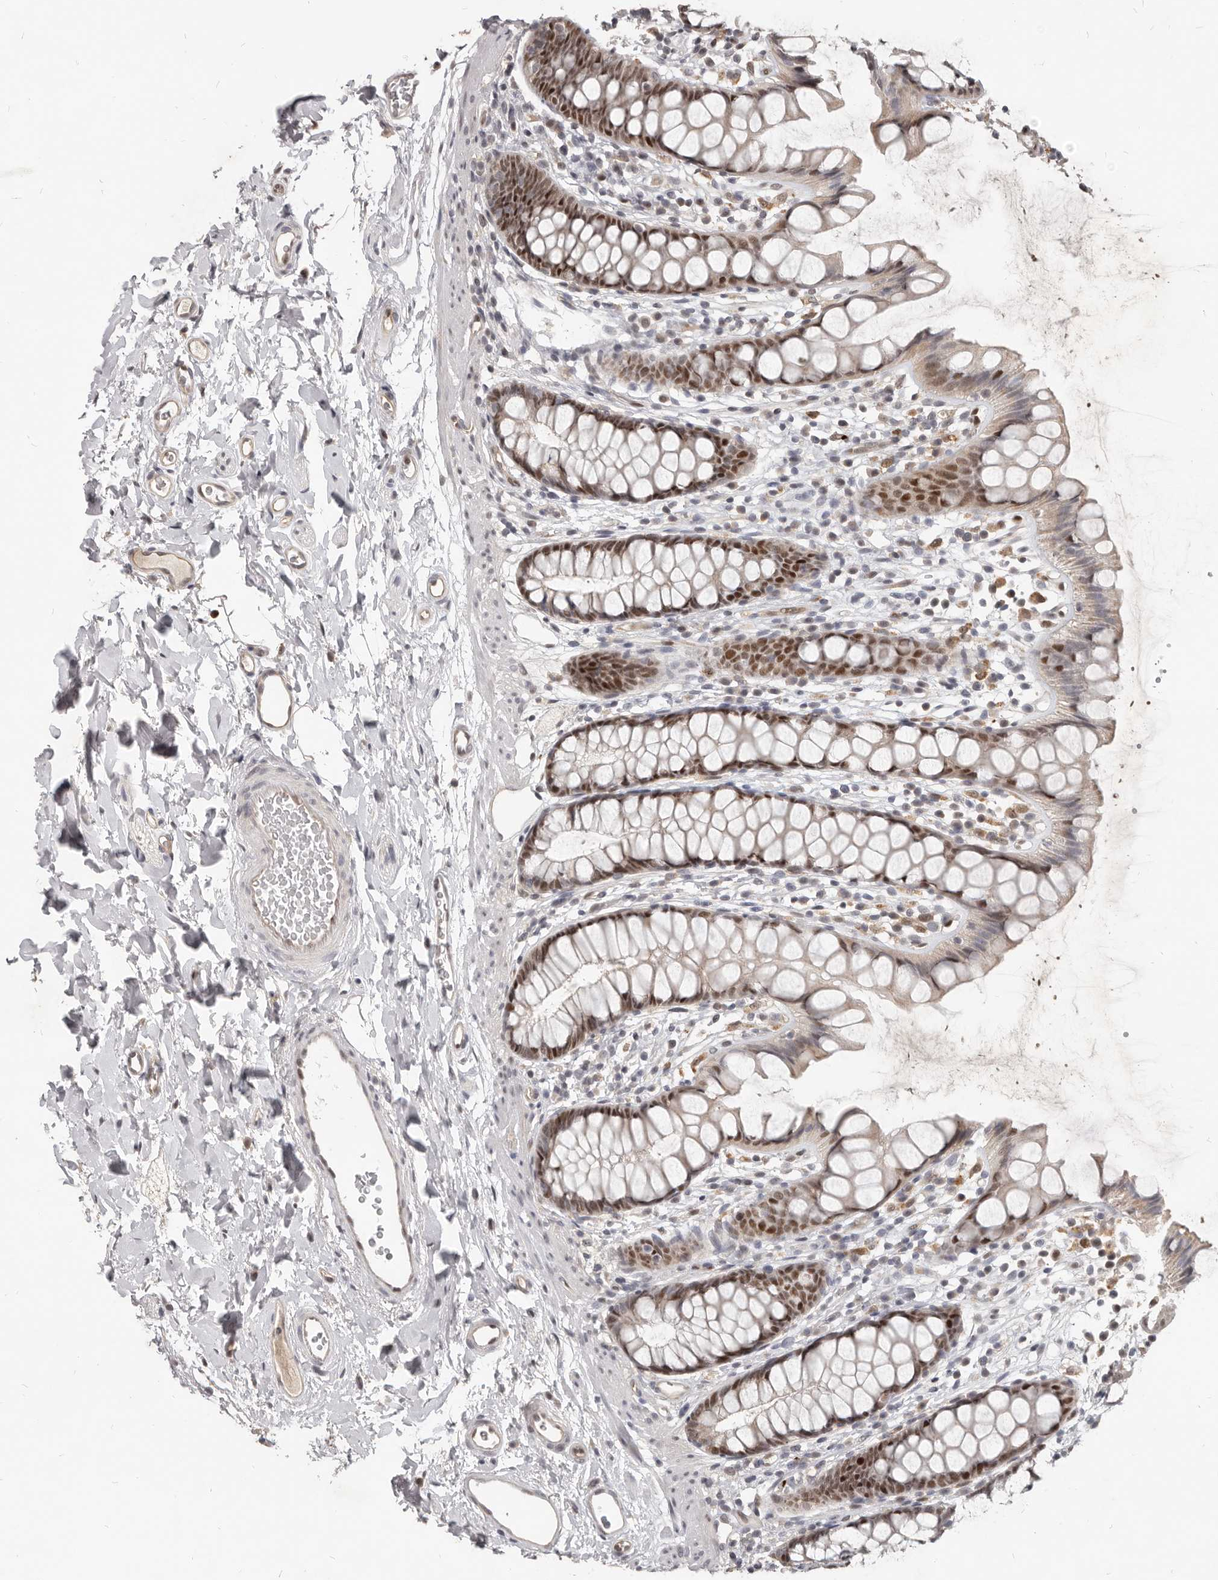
{"staining": {"intensity": "strong", "quantity": ">75%", "location": "nuclear"}, "tissue": "rectum", "cell_type": "Glandular cells", "image_type": "normal", "snomed": [{"axis": "morphology", "description": "Normal tissue, NOS"}, {"axis": "topography", "description": "Rectum"}], "caption": "Rectum stained for a protein exhibits strong nuclear positivity in glandular cells.", "gene": "ATF5", "patient": {"sex": "female", "age": 65}}